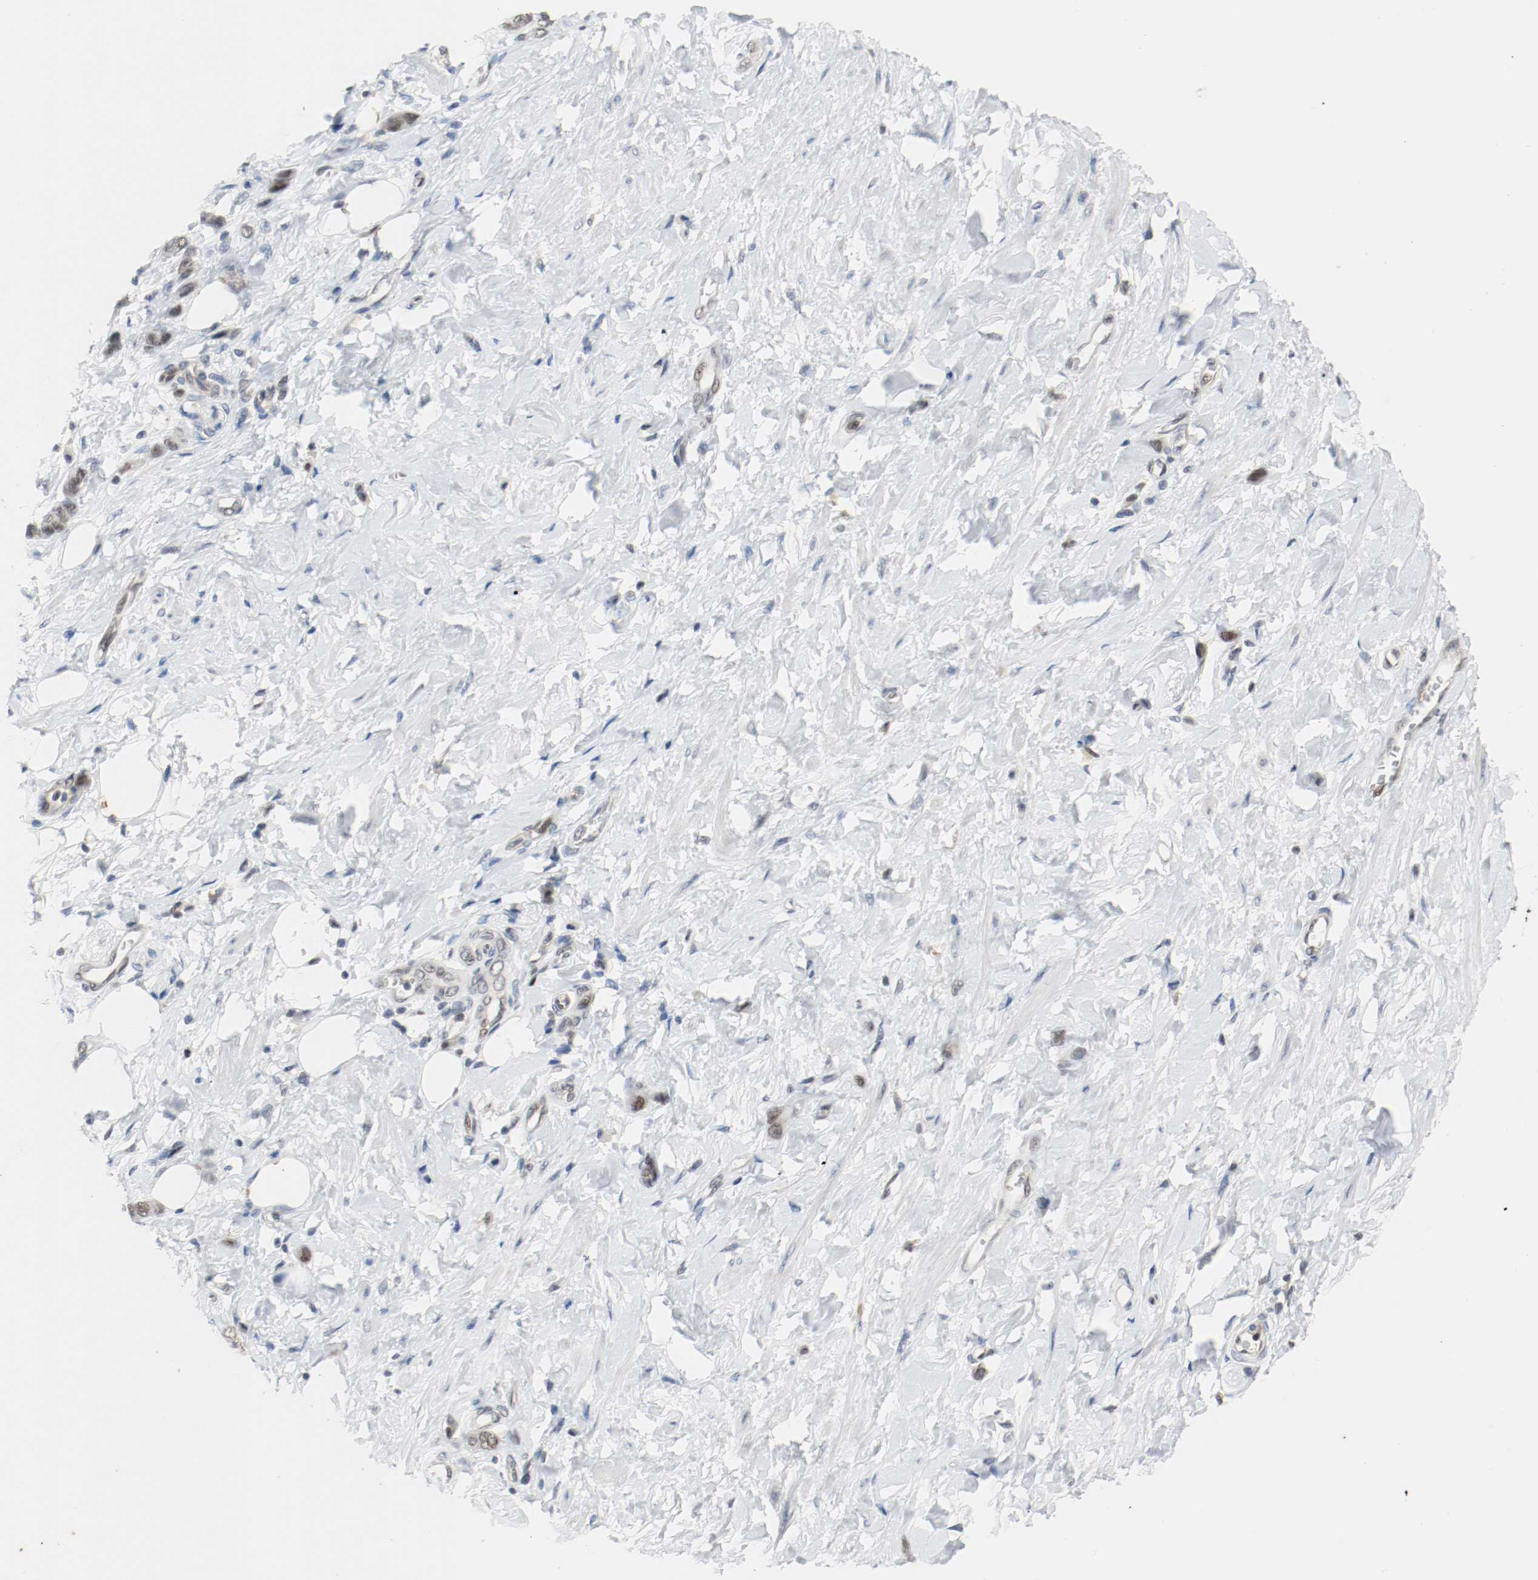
{"staining": {"intensity": "weak", "quantity": "25%-75%", "location": "nuclear"}, "tissue": "stomach cancer", "cell_type": "Tumor cells", "image_type": "cancer", "snomed": [{"axis": "morphology", "description": "Adenocarcinoma, NOS"}, {"axis": "topography", "description": "Stomach"}], "caption": "Stomach cancer stained for a protein (brown) reveals weak nuclear positive staining in about 25%-75% of tumor cells.", "gene": "ASH1L", "patient": {"sex": "male", "age": 82}}